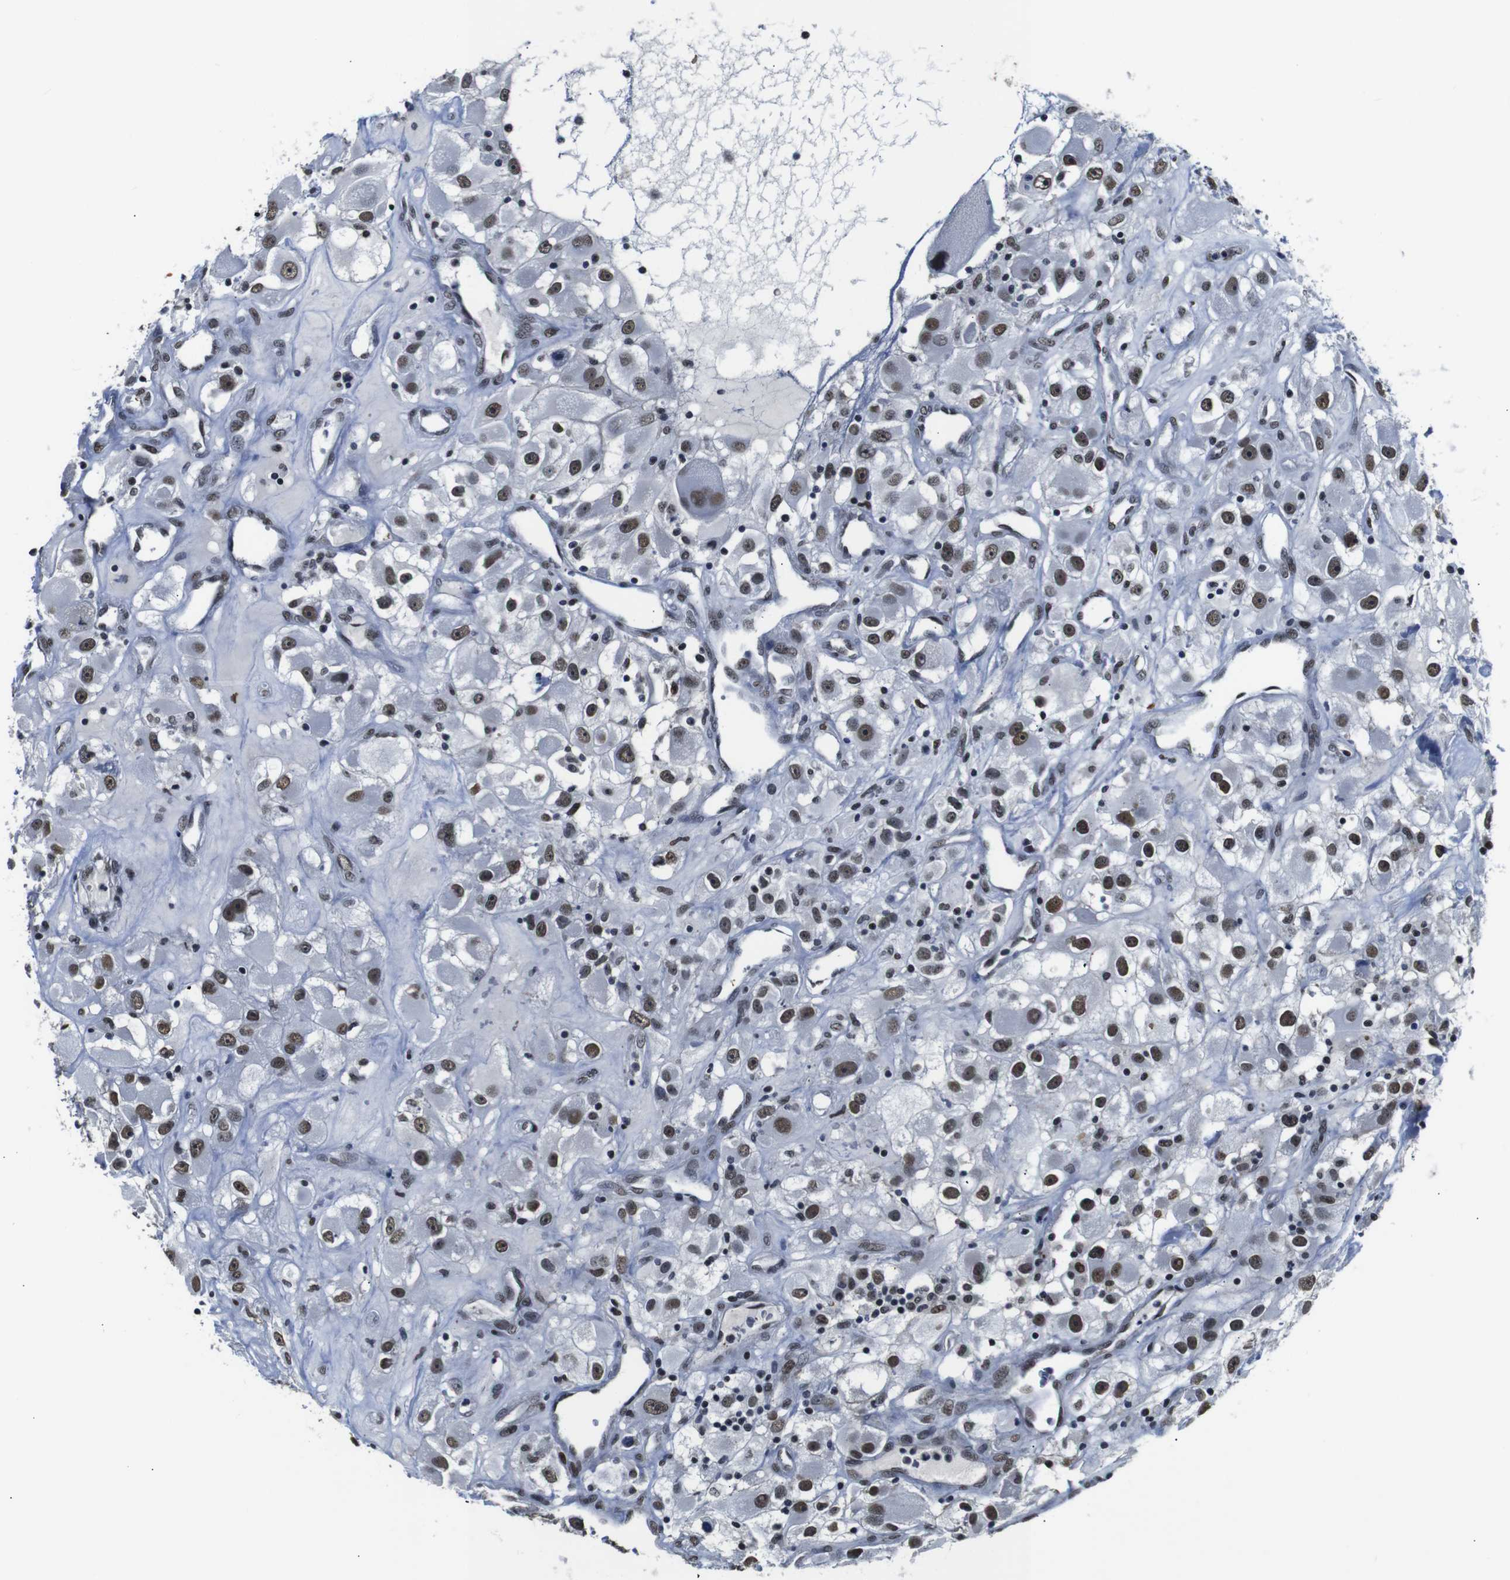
{"staining": {"intensity": "moderate", "quantity": ">75%", "location": "nuclear"}, "tissue": "renal cancer", "cell_type": "Tumor cells", "image_type": "cancer", "snomed": [{"axis": "morphology", "description": "Adenocarcinoma, NOS"}, {"axis": "topography", "description": "Kidney"}], "caption": "High-power microscopy captured an IHC micrograph of renal cancer, revealing moderate nuclear expression in approximately >75% of tumor cells.", "gene": "ILDR2", "patient": {"sex": "female", "age": 52}}